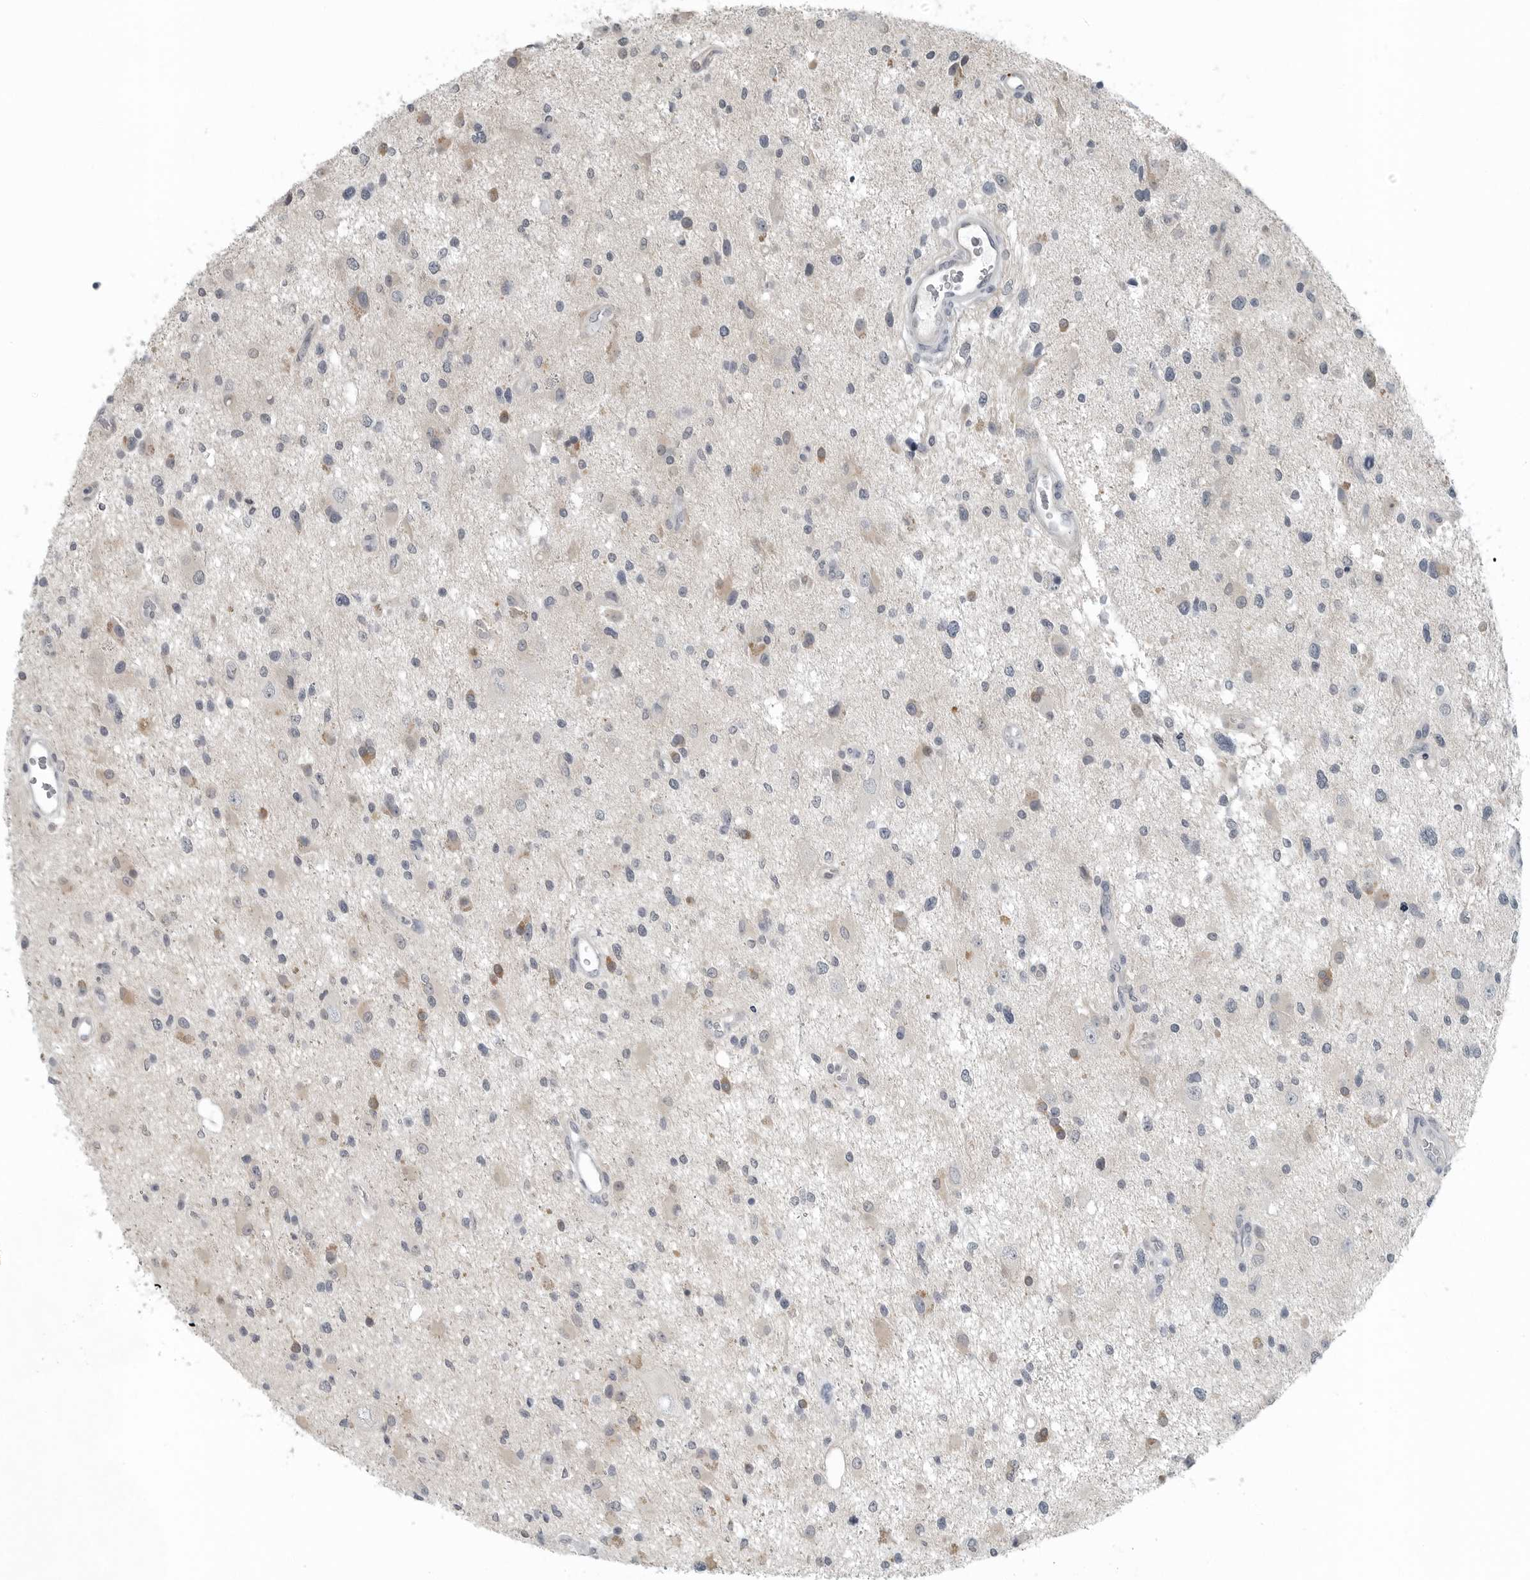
{"staining": {"intensity": "negative", "quantity": "none", "location": "none"}, "tissue": "glioma", "cell_type": "Tumor cells", "image_type": "cancer", "snomed": [{"axis": "morphology", "description": "Glioma, malignant, High grade"}, {"axis": "topography", "description": "Brain"}], "caption": "Malignant glioma (high-grade) was stained to show a protein in brown. There is no significant staining in tumor cells.", "gene": "KYAT1", "patient": {"sex": "male", "age": 33}}